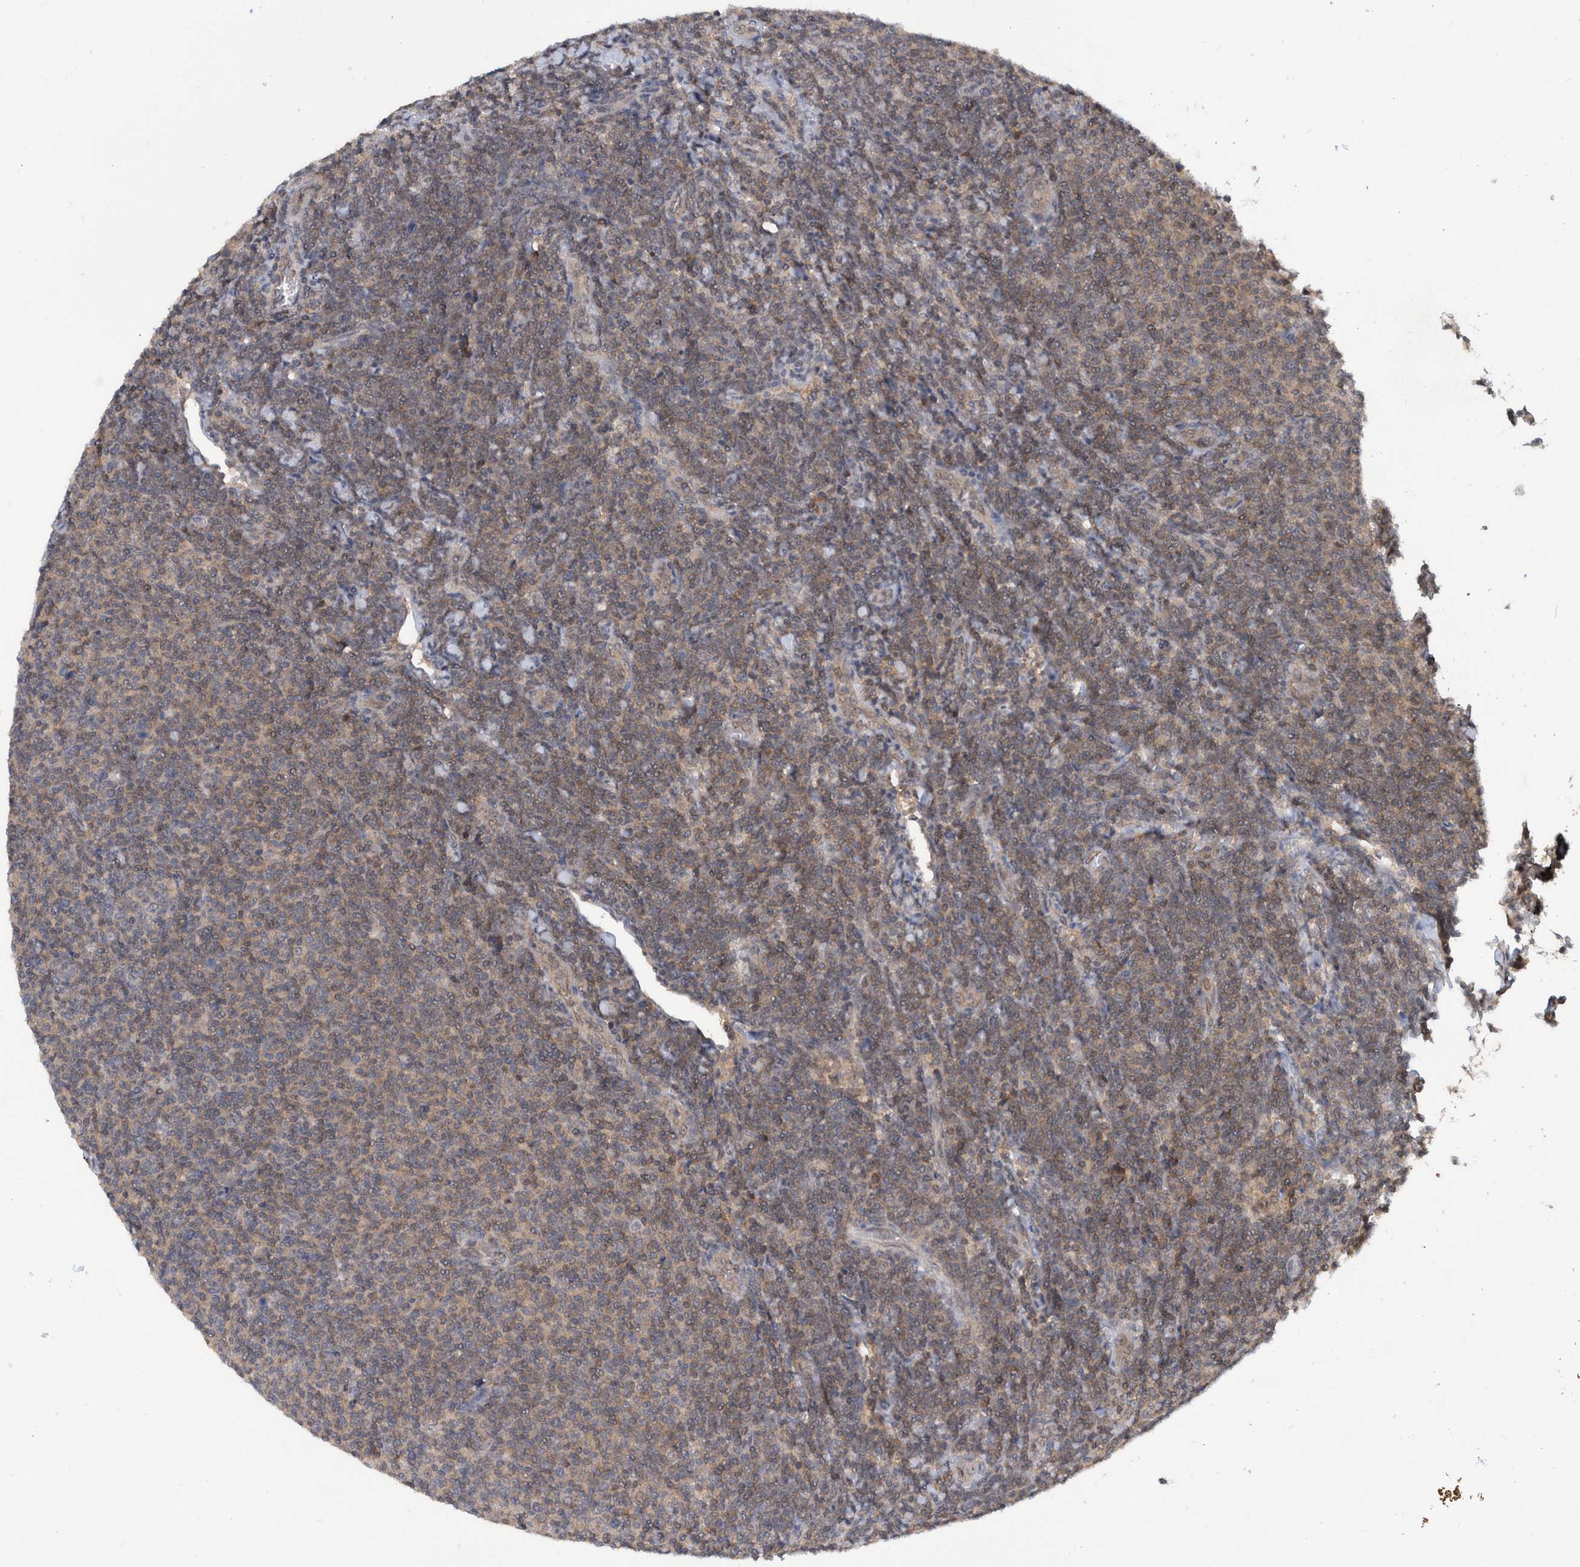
{"staining": {"intensity": "weak", "quantity": "25%-75%", "location": "cytoplasmic/membranous,nuclear"}, "tissue": "lymphoma", "cell_type": "Tumor cells", "image_type": "cancer", "snomed": [{"axis": "morphology", "description": "Malignant lymphoma, non-Hodgkin's type, Low grade"}, {"axis": "topography", "description": "Lymph node"}], "caption": "Immunohistochemistry histopathology image of neoplastic tissue: lymphoma stained using immunohistochemistry shows low levels of weak protein expression localized specifically in the cytoplasmic/membranous and nuclear of tumor cells, appearing as a cytoplasmic/membranous and nuclear brown color.", "gene": "PLPBP", "patient": {"sex": "male", "age": 66}}